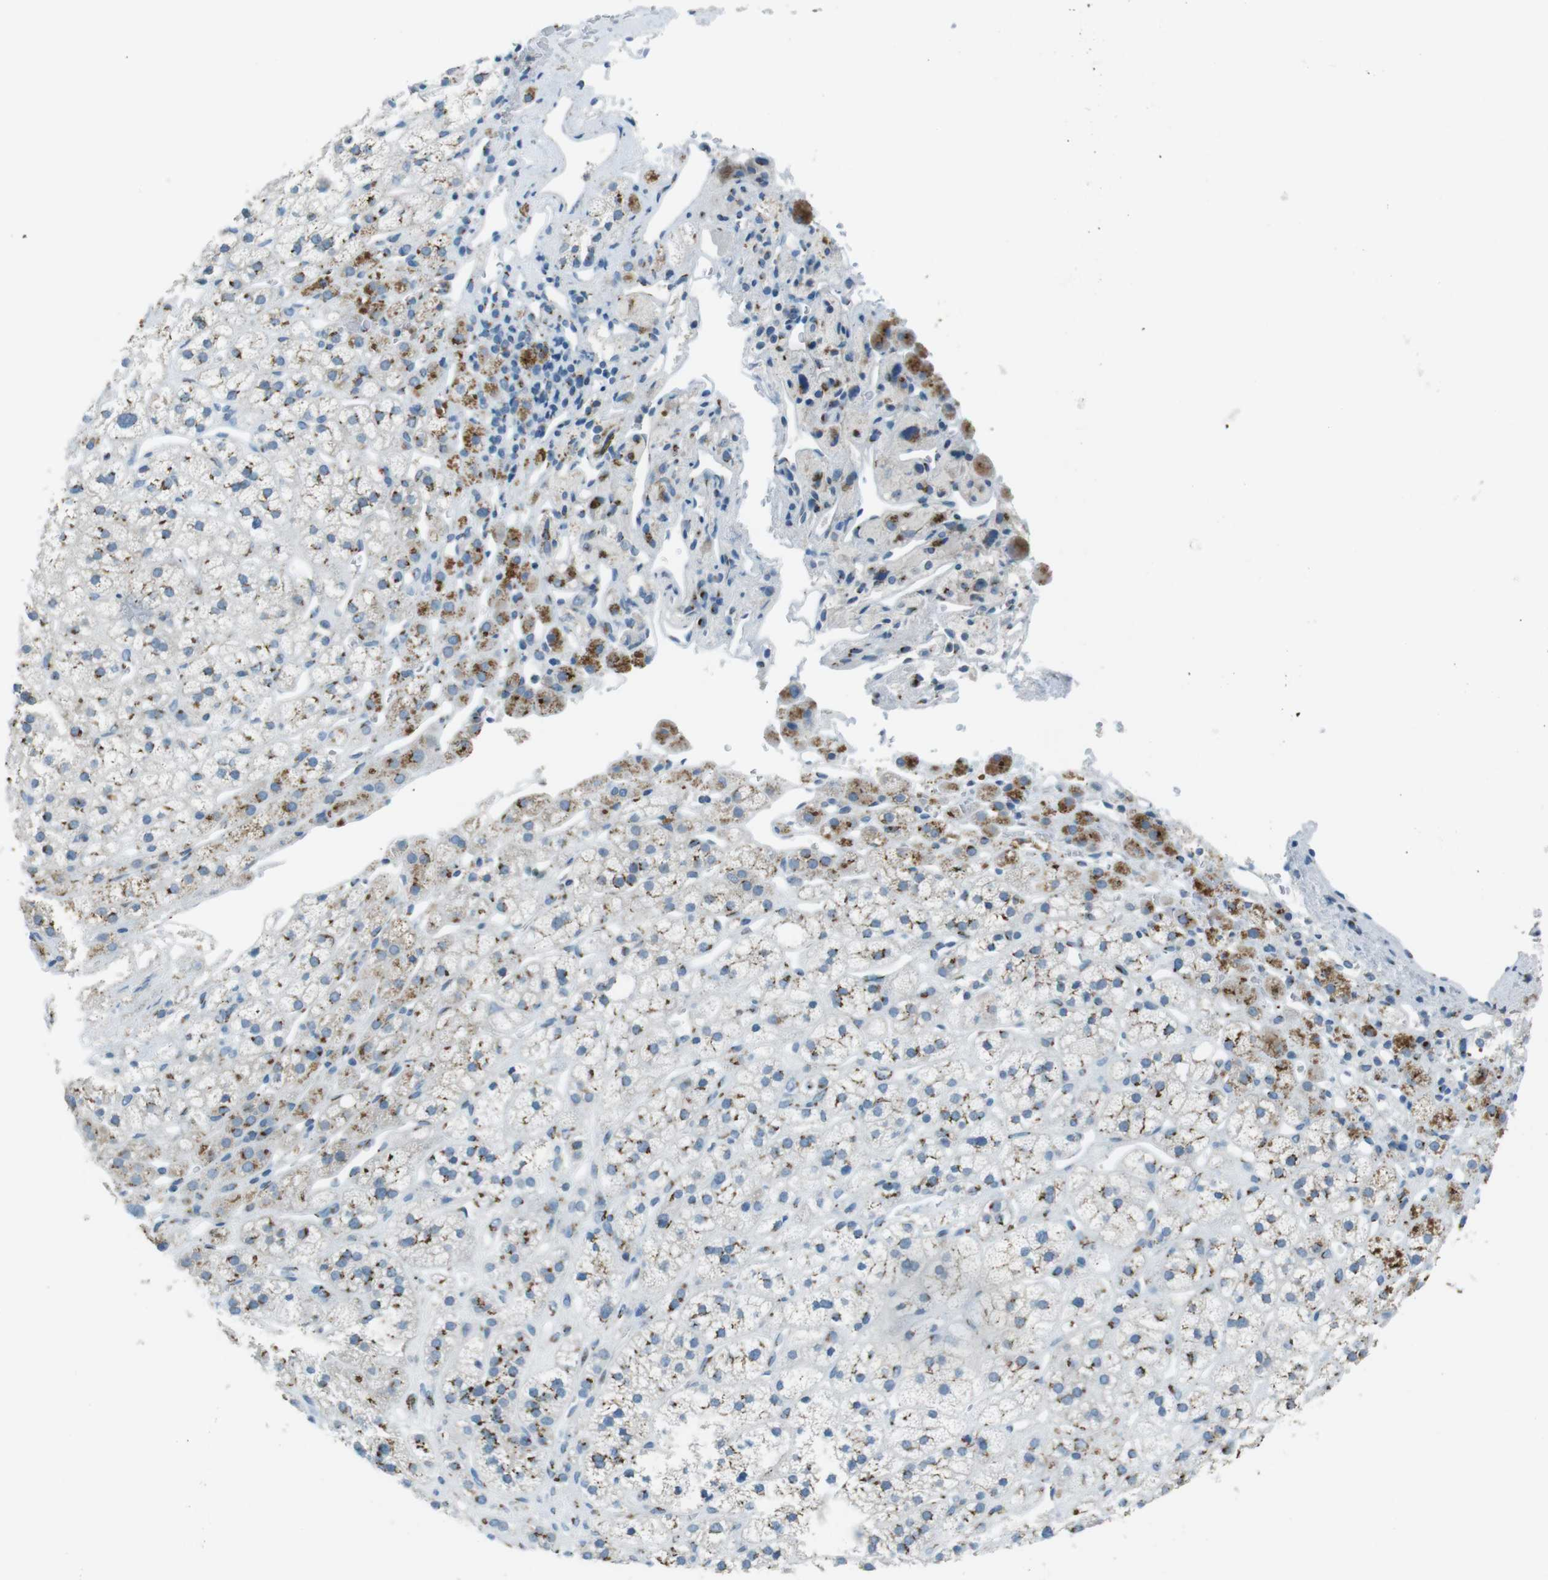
{"staining": {"intensity": "moderate", "quantity": "25%-75%", "location": "cytoplasmic/membranous"}, "tissue": "adrenal gland", "cell_type": "Glandular cells", "image_type": "normal", "snomed": [{"axis": "morphology", "description": "Normal tissue, NOS"}, {"axis": "topography", "description": "Adrenal gland"}], "caption": "Moderate cytoplasmic/membranous expression is appreciated in approximately 25%-75% of glandular cells in normal adrenal gland.", "gene": "TXNDC15", "patient": {"sex": "male", "age": 56}}